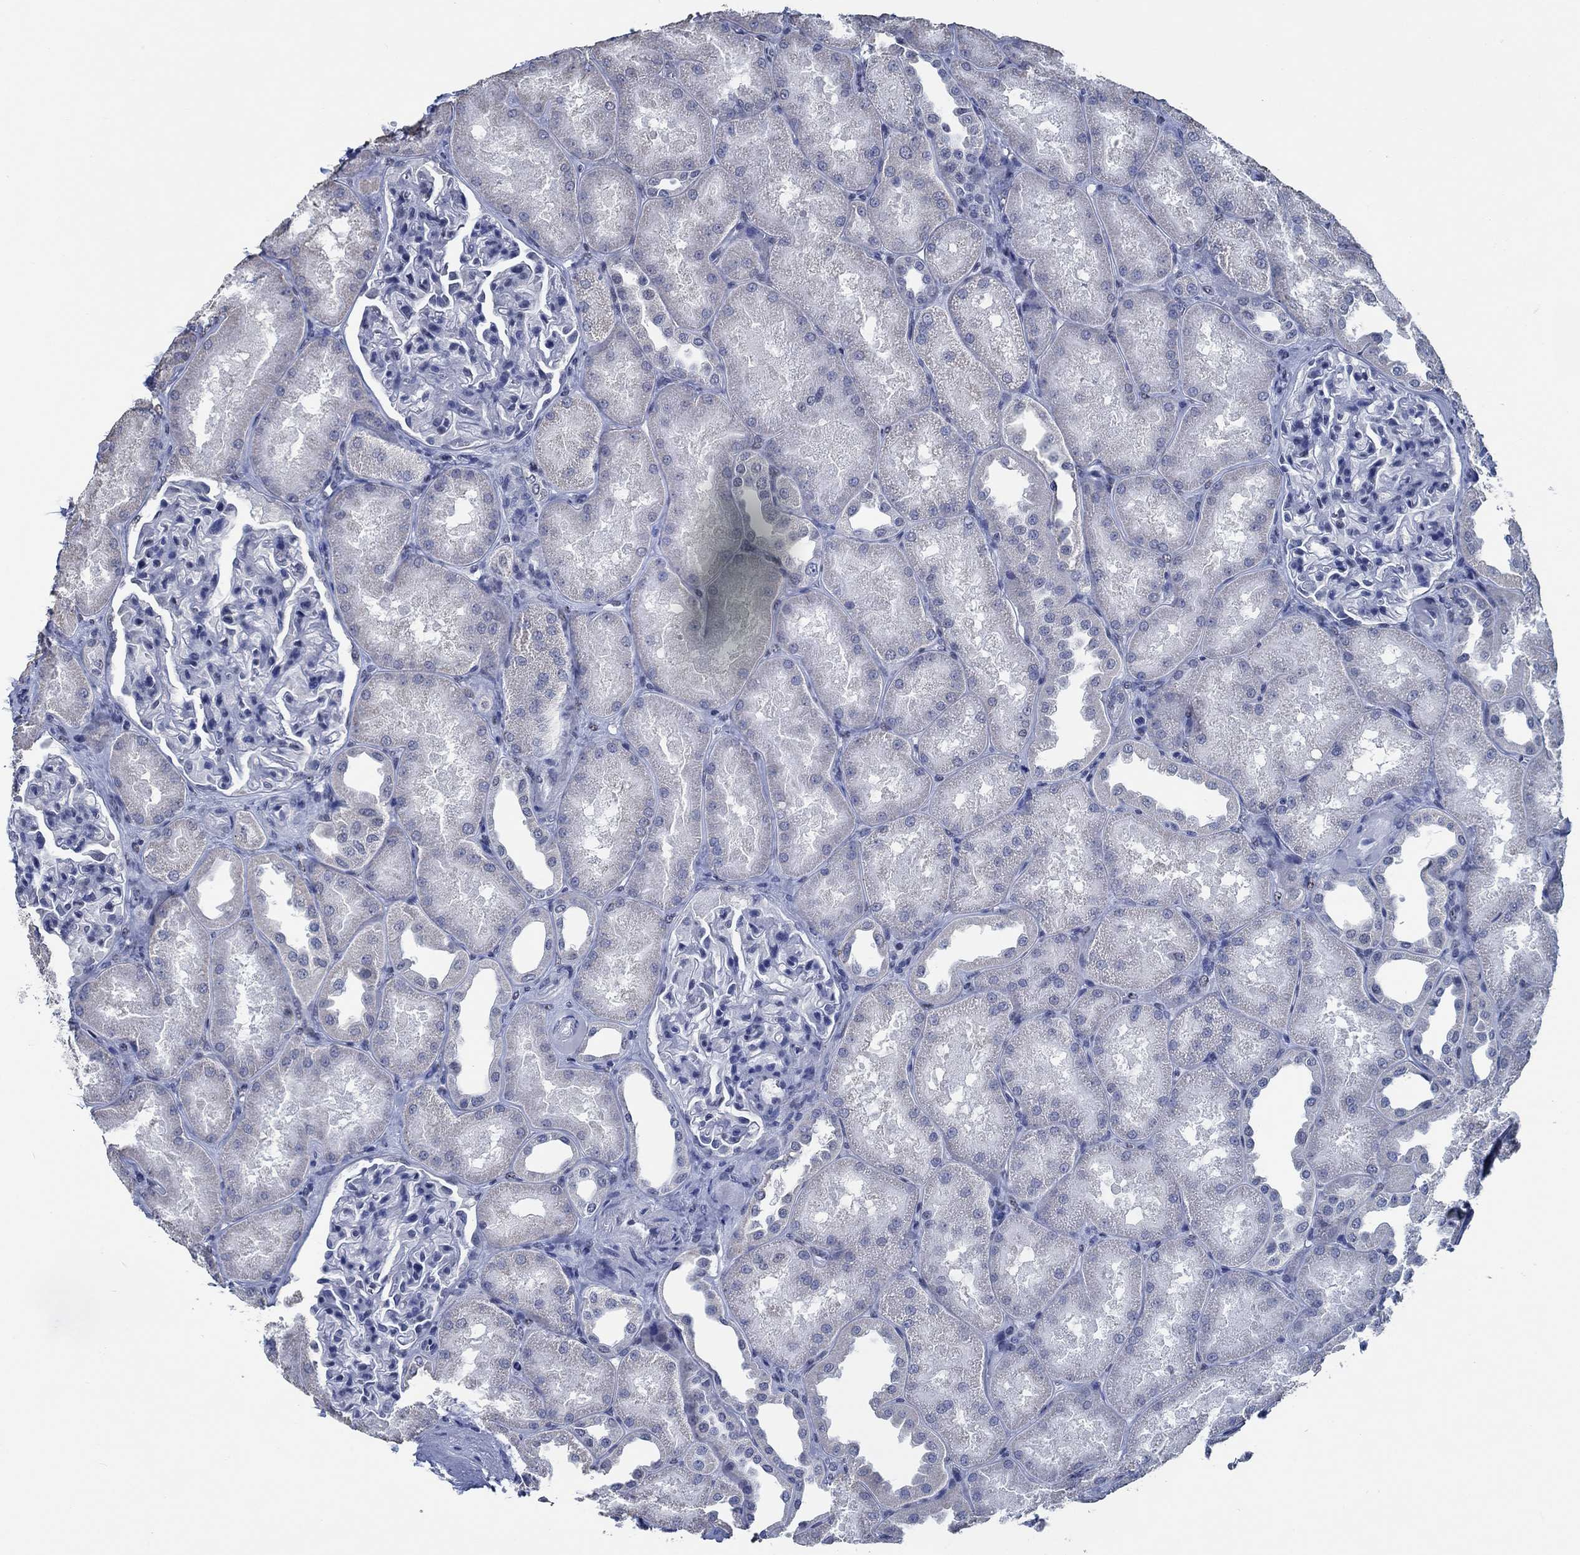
{"staining": {"intensity": "negative", "quantity": "none", "location": "none"}, "tissue": "kidney", "cell_type": "Cells in glomeruli", "image_type": "normal", "snomed": [{"axis": "morphology", "description": "Normal tissue, NOS"}, {"axis": "topography", "description": "Kidney"}], "caption": "Protein analysis of normal kidney reveals no significant positivity in cells in glomeruli. (DAB IHC with hematoxylin counter stain).", "gene": "OBSCN", "patient": {"sex": "male", "age": 61}}